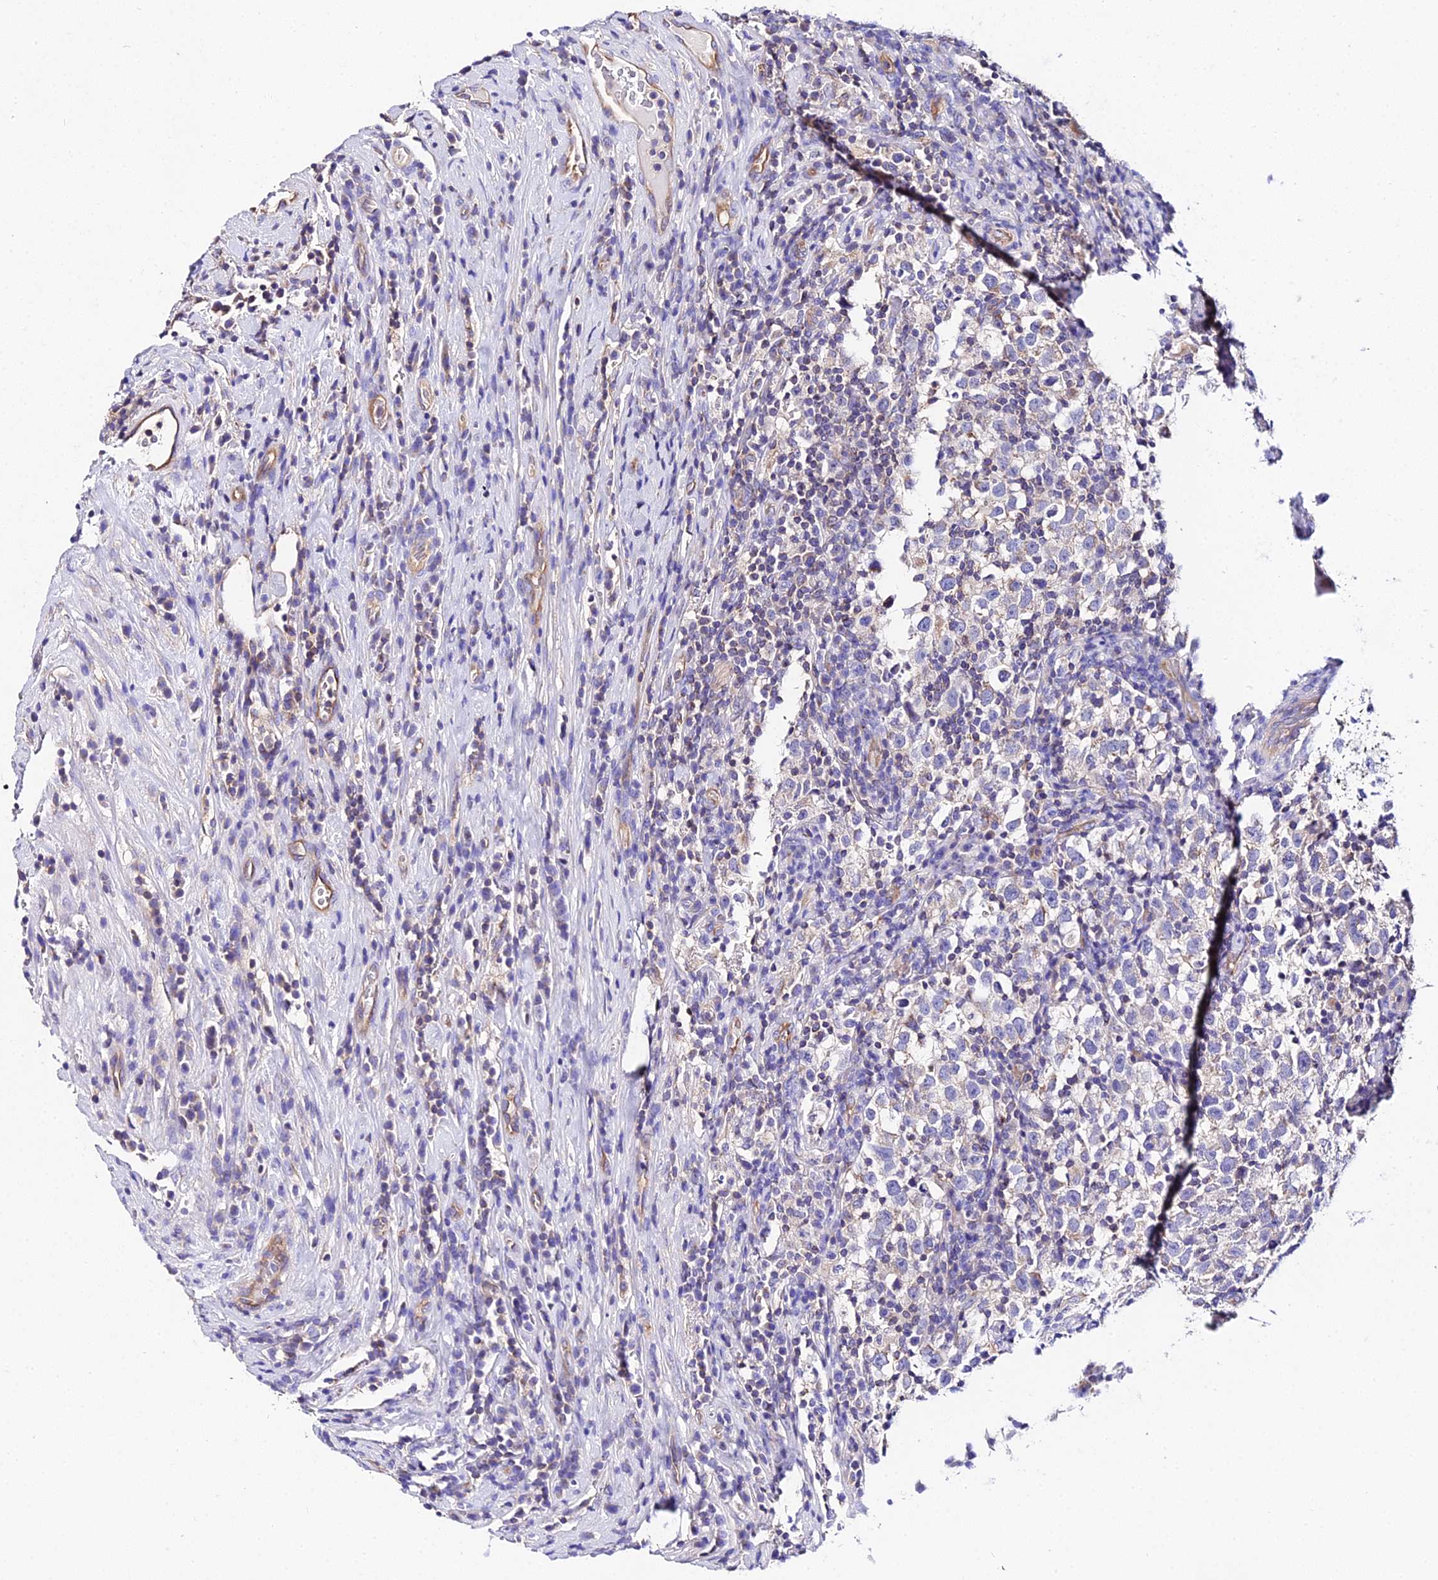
{"staining": {"intensity": "negative", "quantity": "none", "location": "none"}, "tissue": "testis cancer", "cell_type": "Tumor cells", "image_type": "cancer", "snomed": [{"axis": "morphology", "description": "Normal tissue, NOS"}, {"axis": "morphology", "description": "Seminoma, NOS"}, {"axis": "topography", "description": "Testis"}], "caption": "This is an immunohistochemistry (IHC) micrograph of human testis cancer (seminoma). There is no staining in tumor cells.", "gene": "DAW1", "patient": {"sex": "male", "age": 43}}